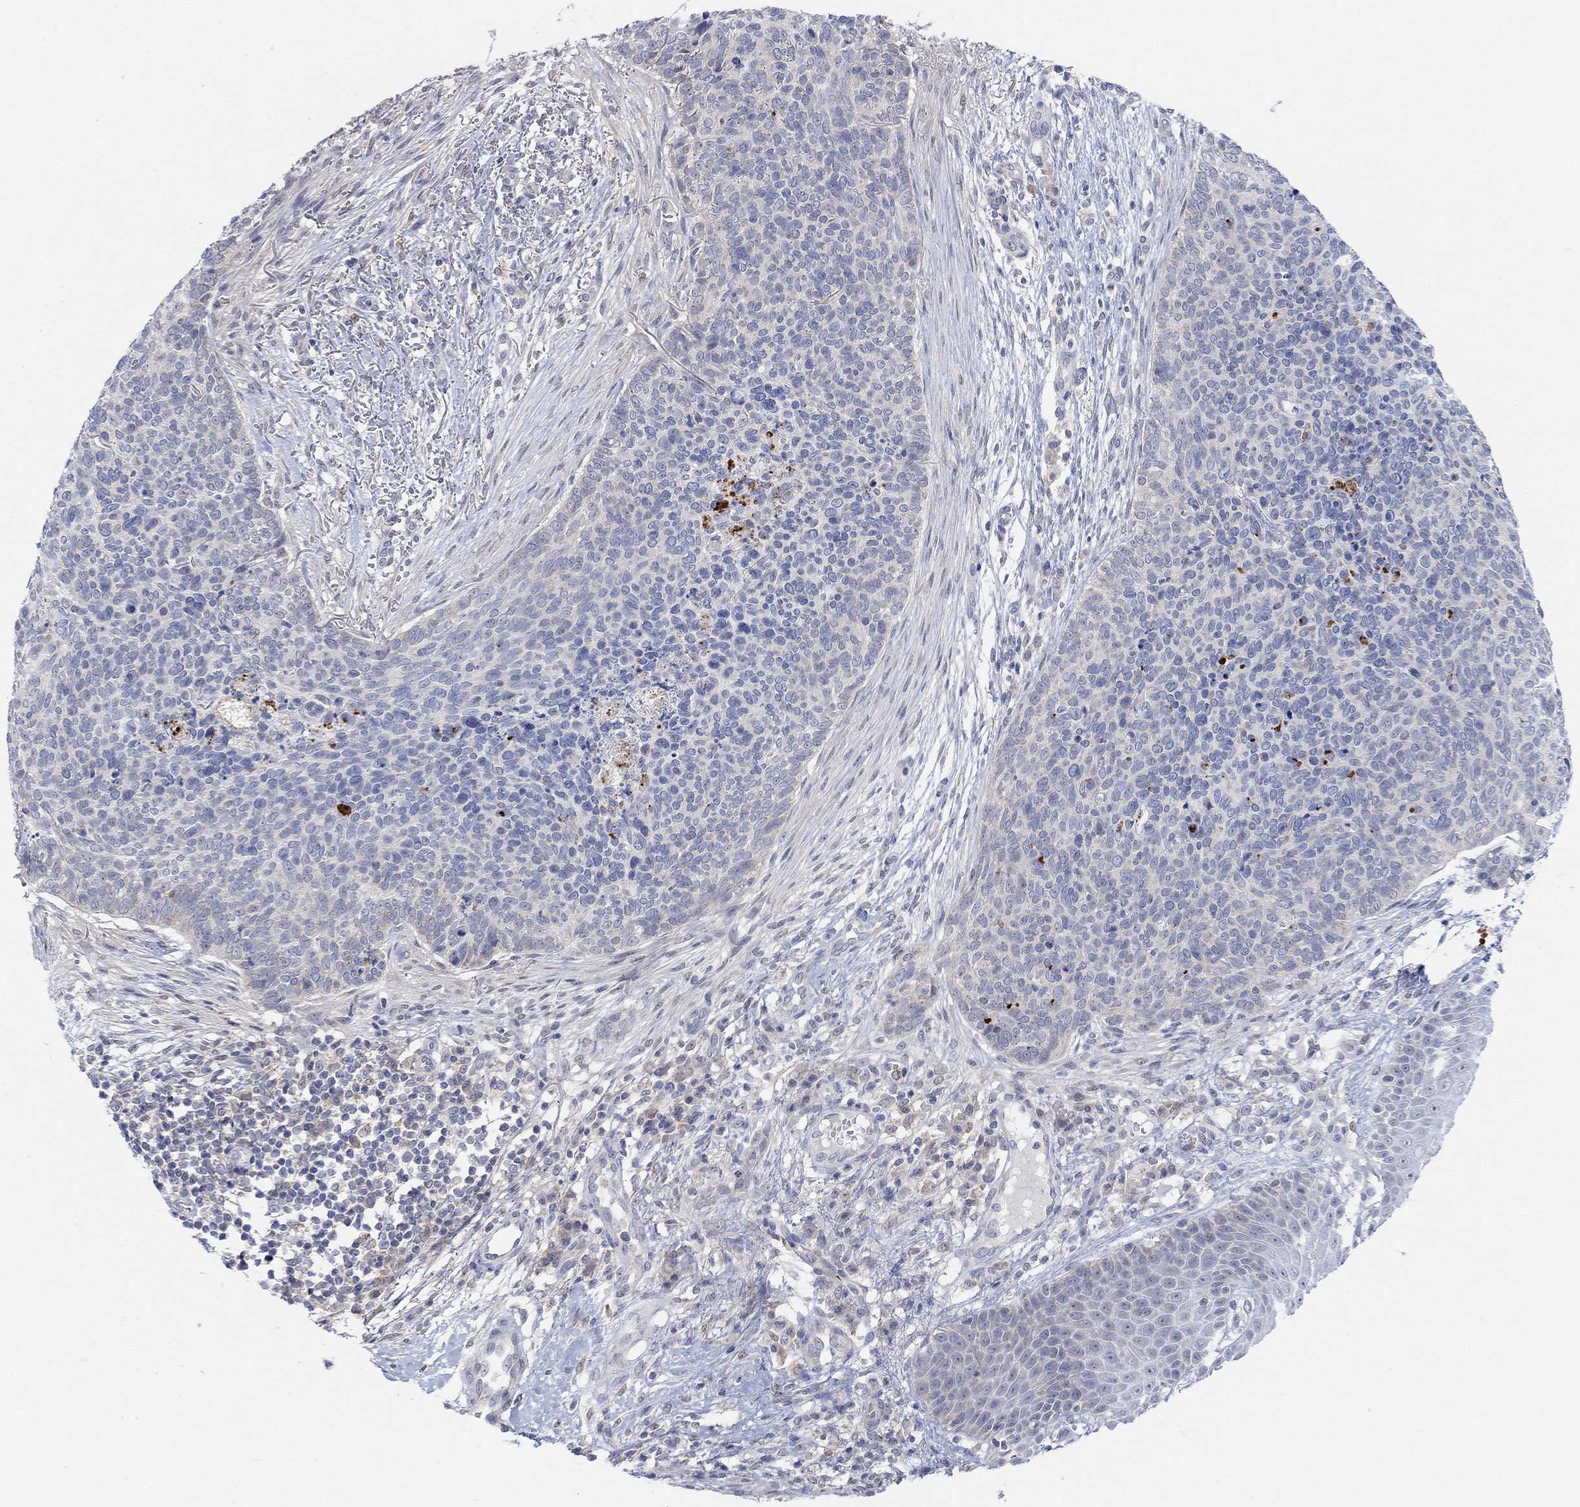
{"staining": {"intensity": "negative", "quantity": "none", "location": "none"}, "tissue": "skin cancer", "cell_type": "Tumor cells", "image_type": "cancer", "snomed": [{"axis": "morphology", "description": "Basal cell carcinoma"}, {"axis": "topography", "description": "Skin"}], "caption": "Skin cancer (basal cell carcinoma) was stained to show a protein in brown. There is no significant expression in tumor cells. (Stains: DAB (3,3'-diaminobenzidine) immunohistochemistry (IHC) with hematoxylin counter stain, Microscopy: brightfield microscopy at high magnification).", "gene": "RIMS1", "patient": {"sex": "male", "age": 64}}